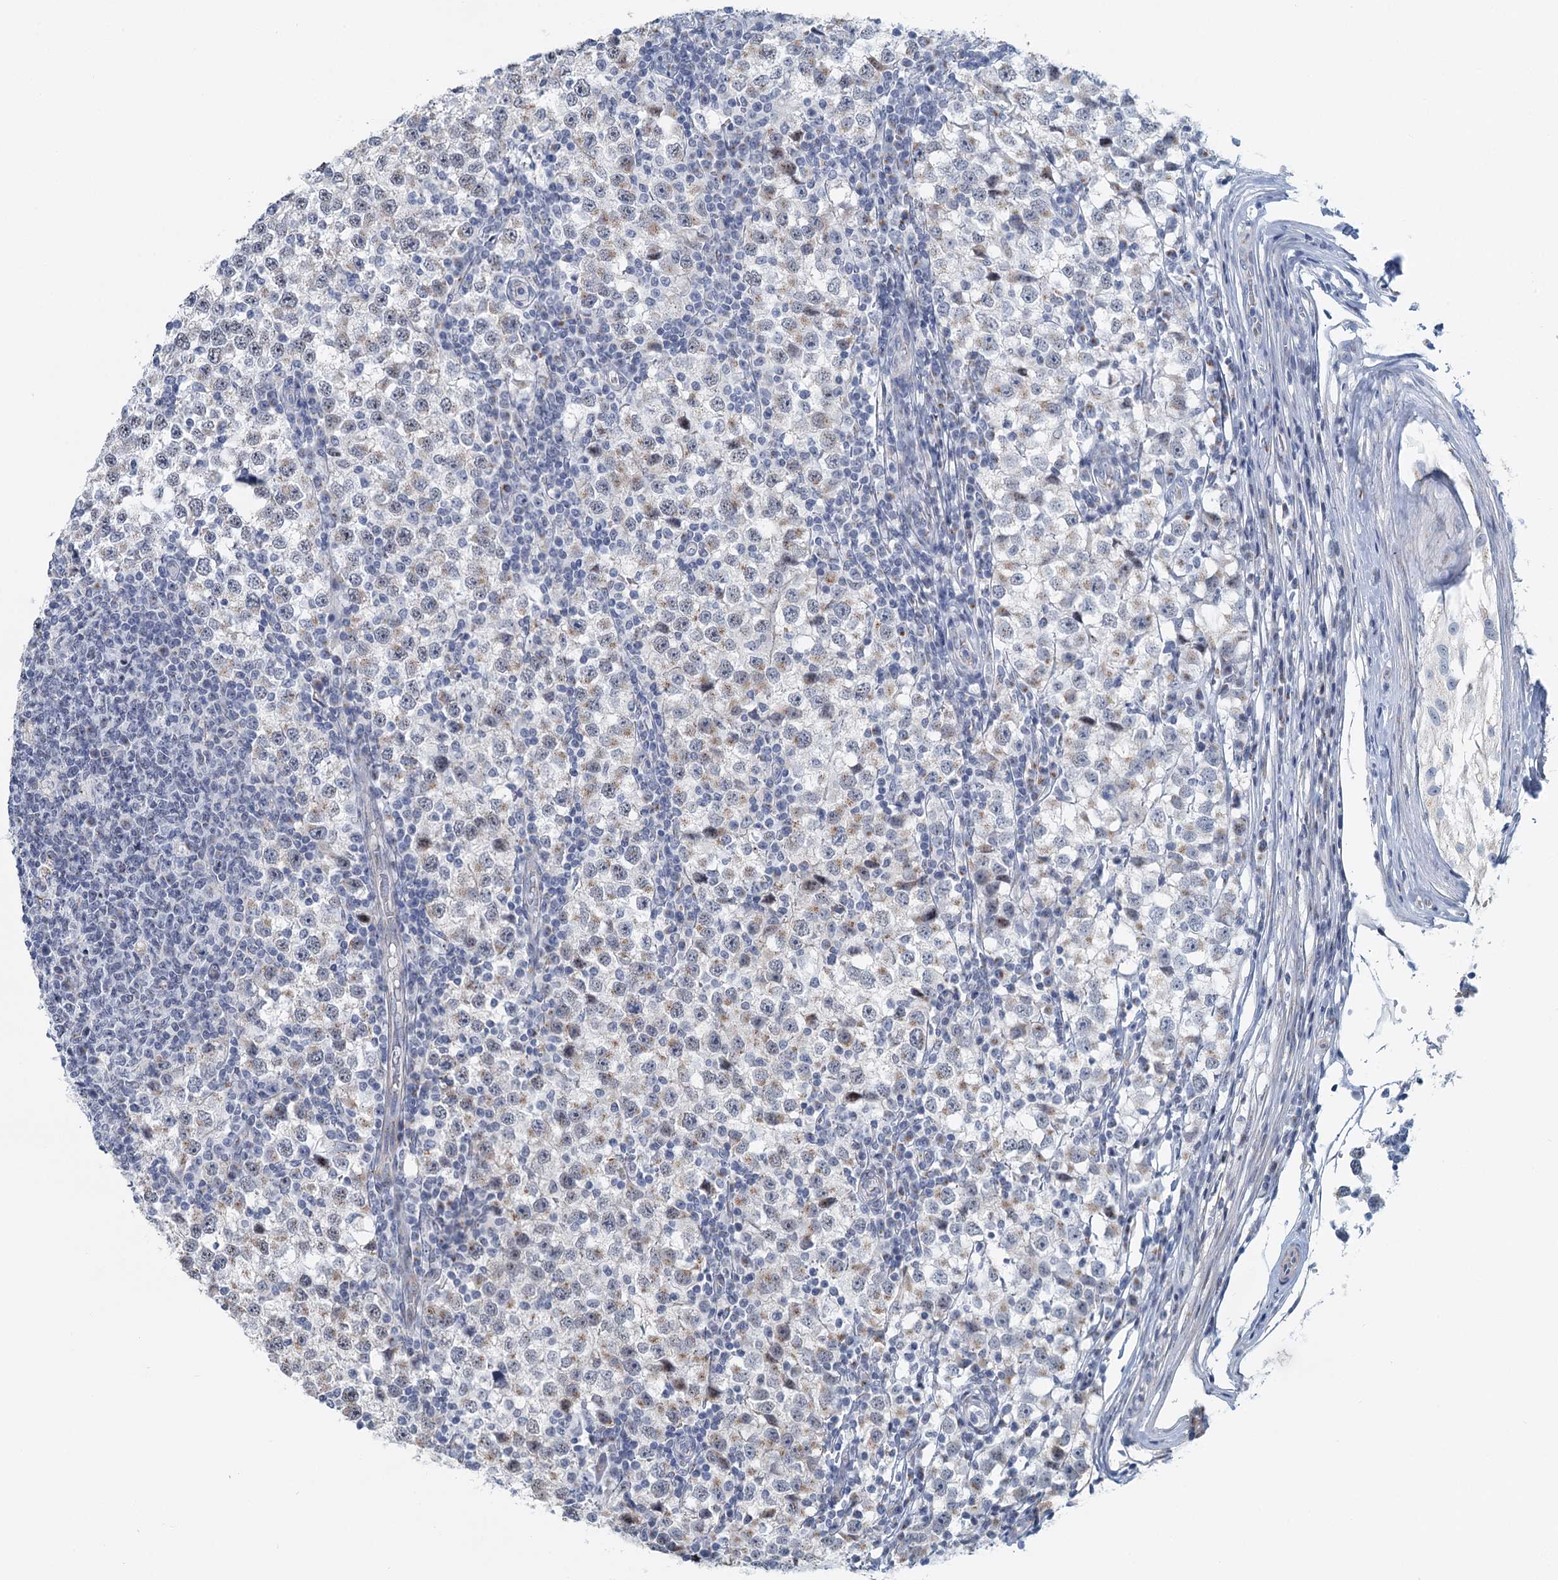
{"staining": {"intensity": "weak", "quantity": "<25%", "location": "cytoplasmic/membranous"}, "tissue": "testis cancer", "cell_type": "Tumor cells", "image_type": "cancer", "snomed": [{"axis": "morphology", "description": "Seminoma, NOS"}, {"axis": "topography", "description": "Testis"}], "caption": "Immunohistochemistry (IHC) of human testis seminoma exhibits no staining in tumor cells.", "gene": "ZNF527", "patient": {"sex": "male", "age": 65}}